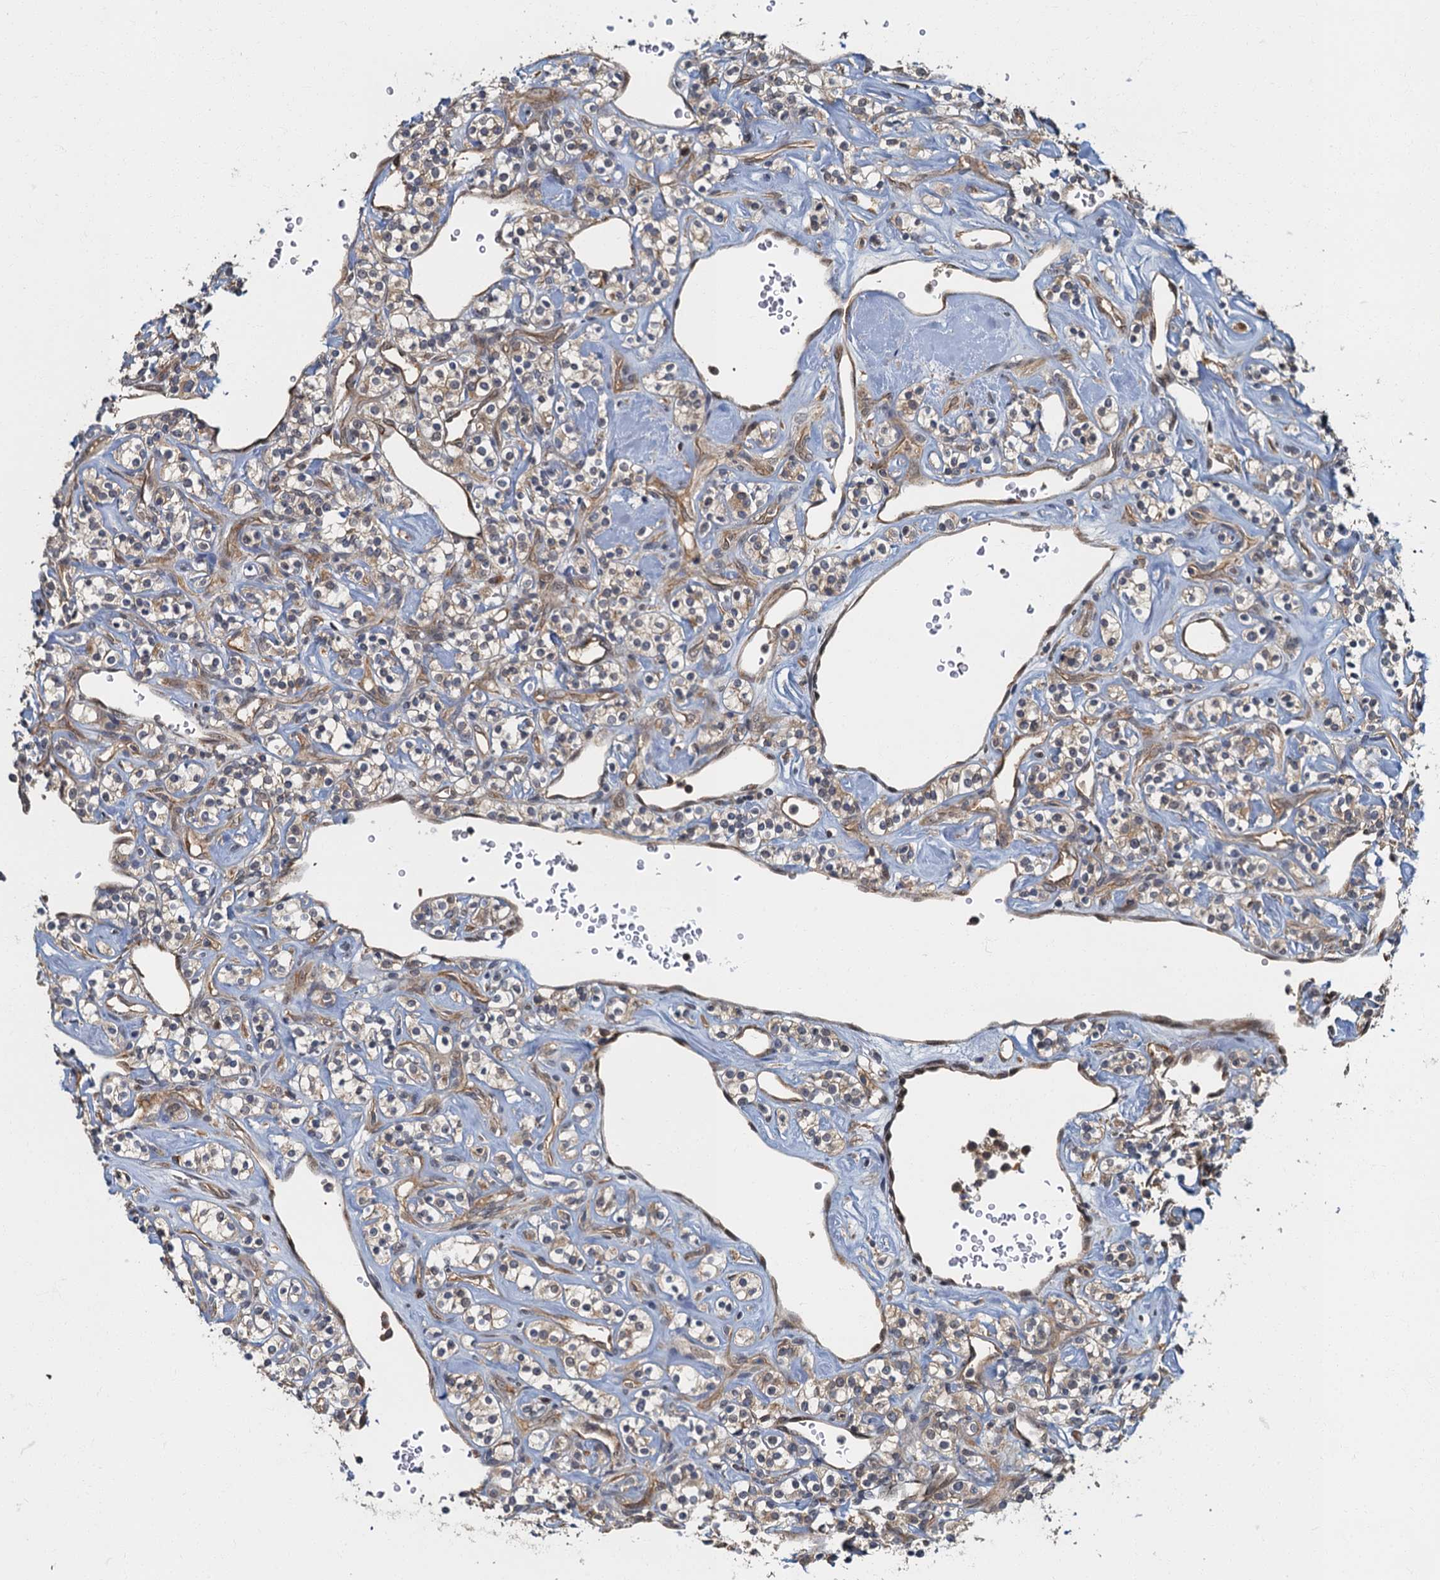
{"staining": {"intensity": "weak", "quantity": "25%-75%", "location": "cytoplasmic/membranous"}, "tissue": "renal cancer", "cell_type": "Tumor cells", "image_type": "cancer", "snomed": [{"axis": "morphology", "description": "Adenocarcinoma, NOS"}, {"axis": "topography", "description": "Kidney"}], "caption": "Brown immunohistochemical staining in human renal adenocarcinoma demonstrates weak cytoplasmic/membranous positivity in approximately 25%-75% of tumor cells.", "gene": "TBCK", "patient": {"sex": "male", "age": 77}}